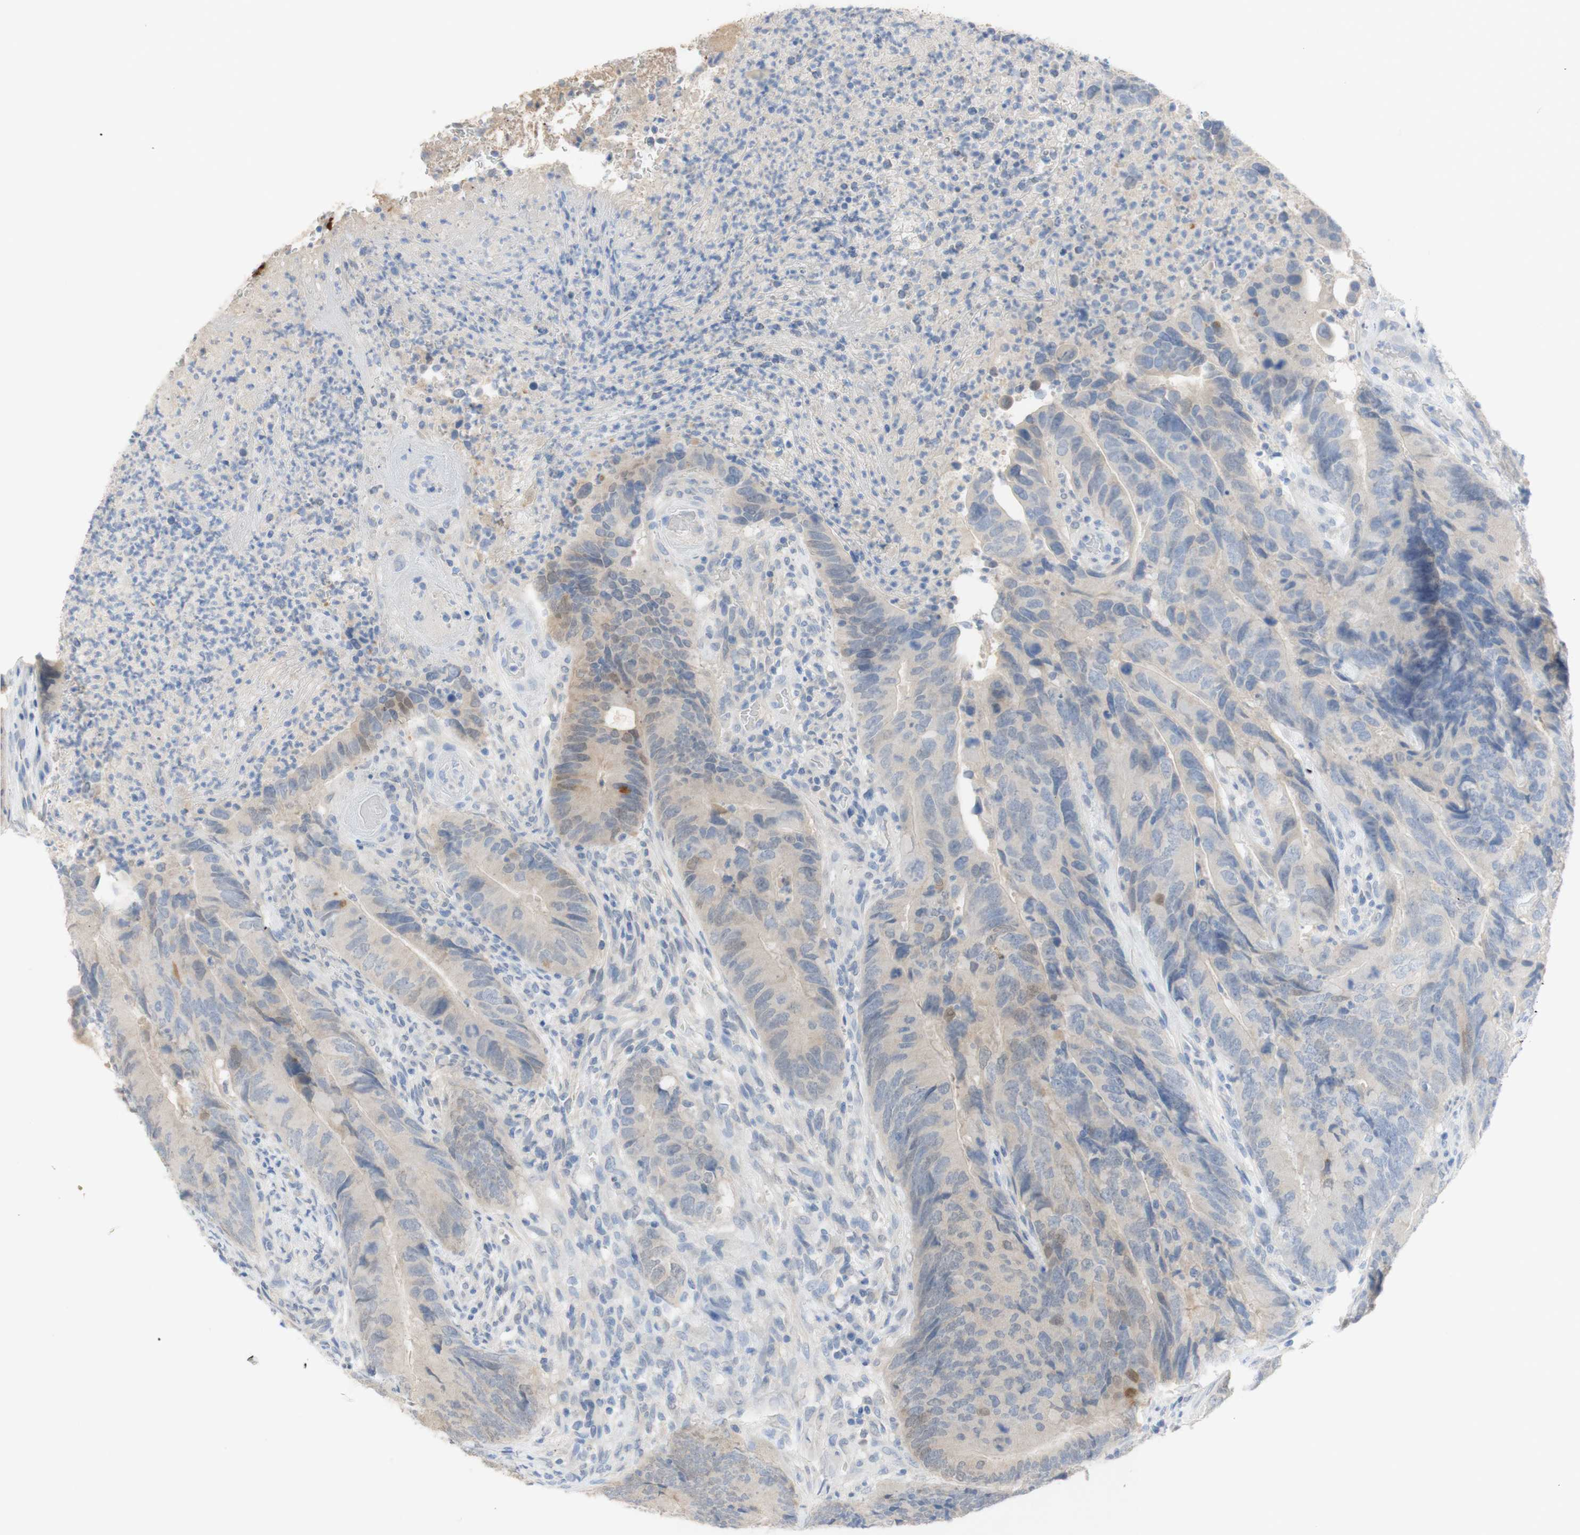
{"staining": {"intensity": "moderate", "quantity": "<25%", "location": "nuclear"}, "tissue": "colorectal cancer", "cell_type": "Tumor cells", "image_type": "cancer", "snomed": [{"axis": "morphology", "description": "Normal tissue, NOS"}, {"axis": "morphology", "description": "Adenocarcinoma, NOS"}, {"axis": "topography", "description": "Colon"}], "caption": "Brown immunohistochemical staining in human adenocarcinoma (colorectal) shows moderate nuclear positivity in about <25% of tumor cells.", "gene": "SELENBP1", "patient": {"sex": "male", "age": 56}}